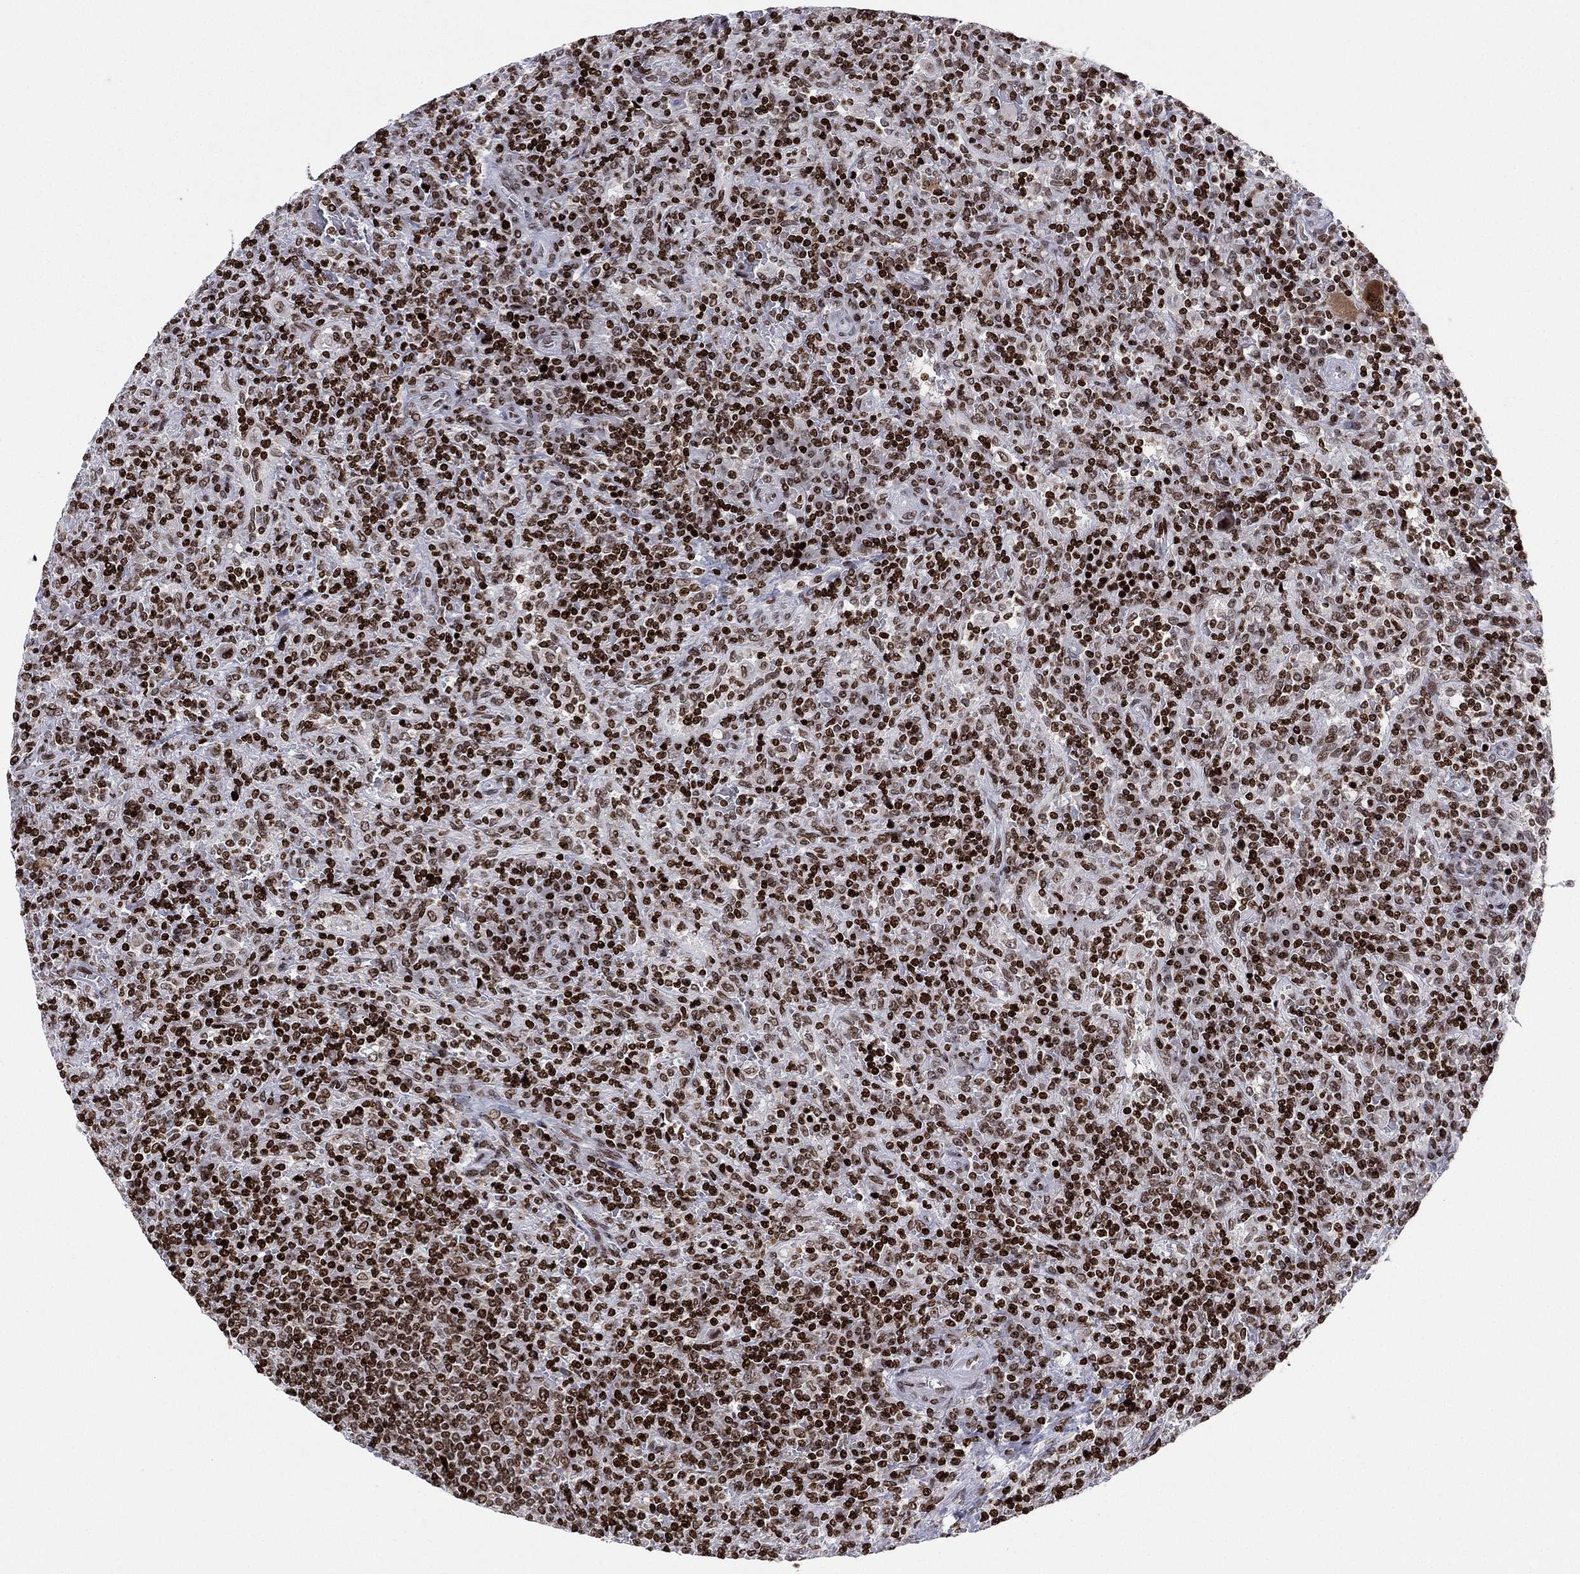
{"staining": {"intensity": "strong", "quantity": ">75%", "location": "nuclear"}, "tissue": "lymphoma", "cell_type": "Tumor cells", "image_type": "cancer", "snomed": [{"axis": "morphology", "description": "Malignant lymphoma, non-Hodgkin's type, Low grade"}, {"axis": "topography", "description": "Spleen"}], "caption": "Low-grade malignant lymphoma, non-Hodgkin's type stained for a protein (brown) displays strong nuclear positive staining in about >75% of tumor cells.", "gene": "MFSD14A", "patient": {"sex": "male", "age": 62}}